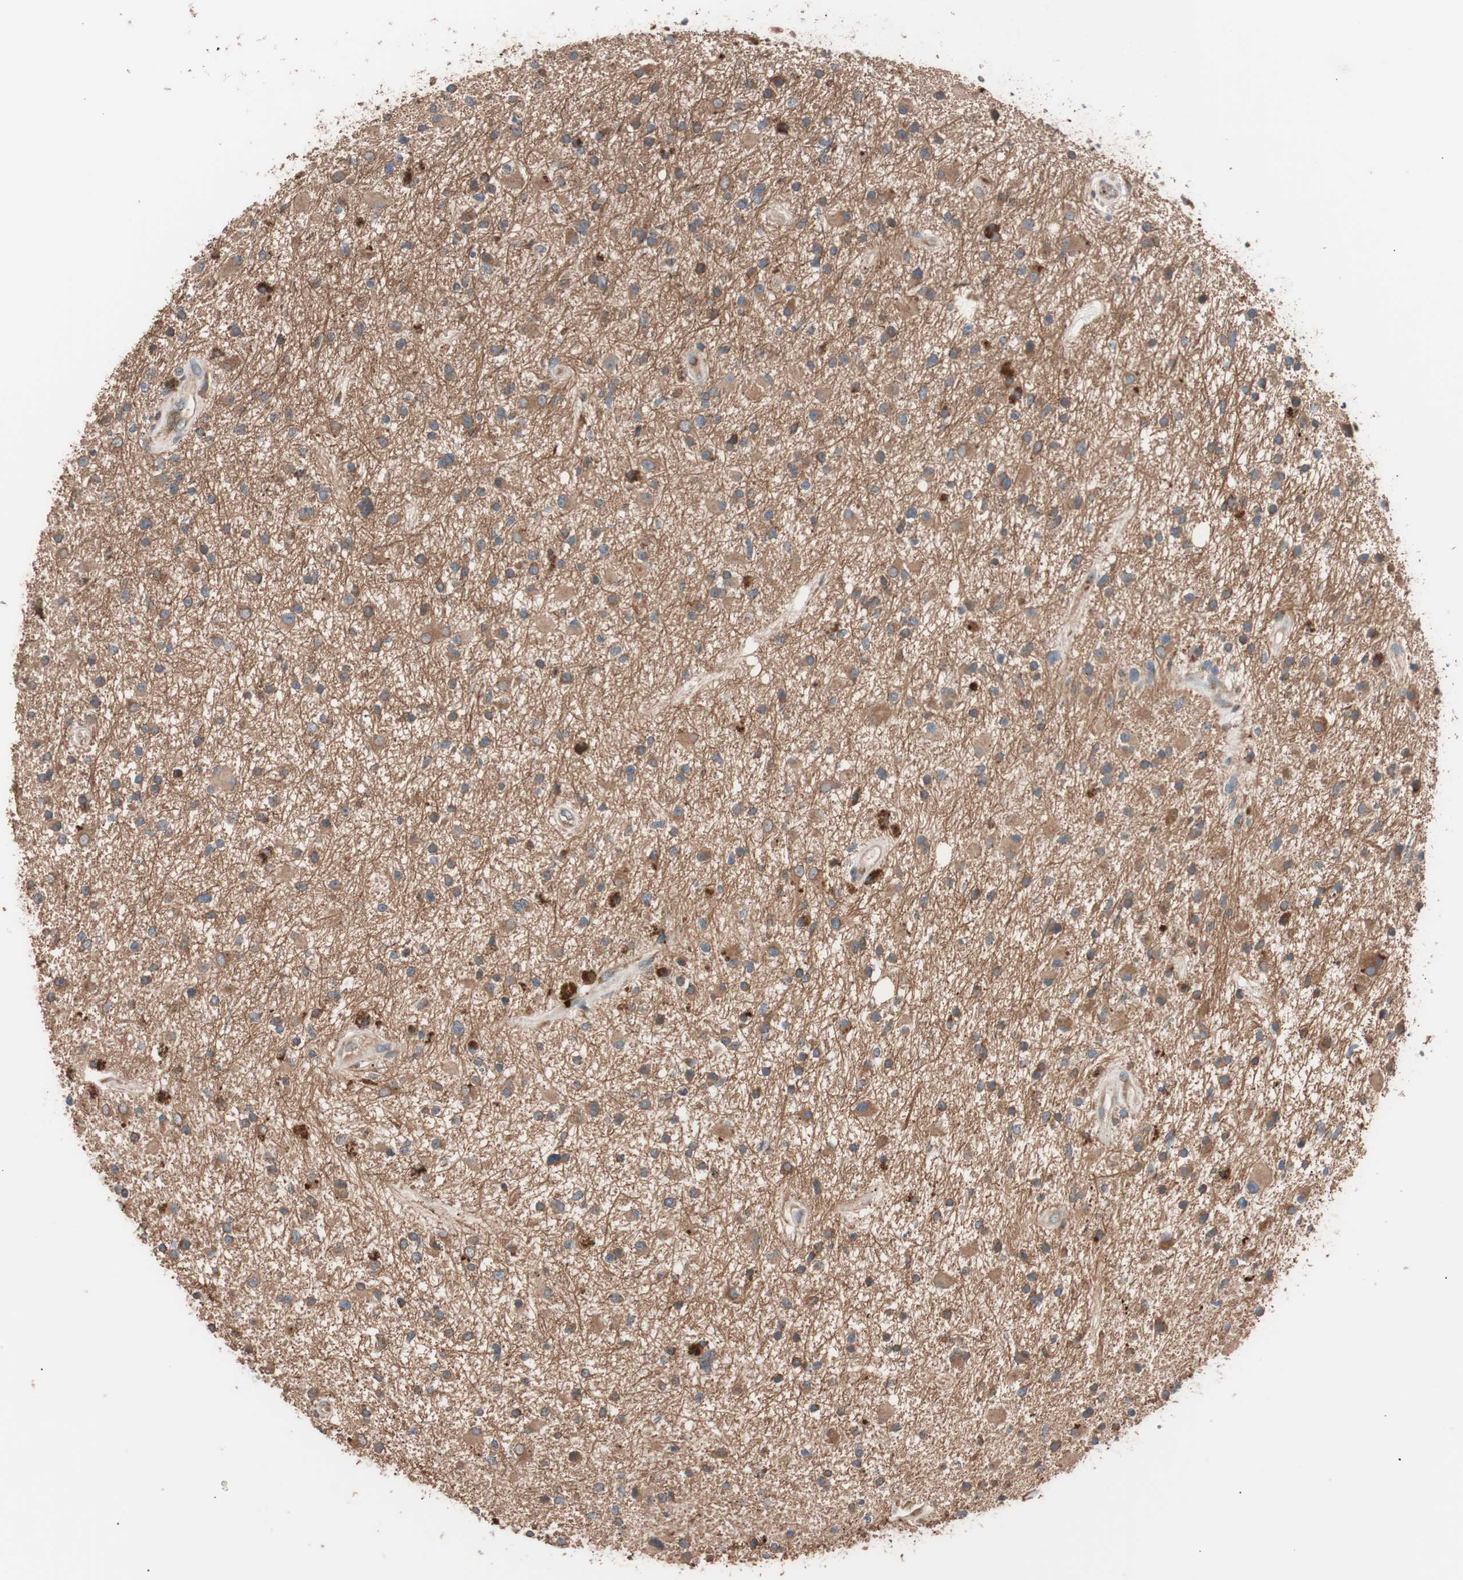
{"staining": {"intensity": "moderate", "quantity": ">75%", "location": "cytoplasmic/membranous"}, "tissue": "glioma", "cell_type": "Tumor cells", "image_type": "cancer", "snomed": [{"axis": "morphology", "description": "Glioma, malignant, High grade"}, {"axis": "topography", "description": "Brain"}], "caption": "High-magnification brightfield microscopy of malignant glioma (high-grade) stained with DAB (brown) and counterstained with hematoxylin (blue). tumor cells exhibit moderate cytoplasmic/membranous expression is present in about>75% of cells.", "gene": "GLYCTK", "patient": {"sex": "male", "age": 33}}